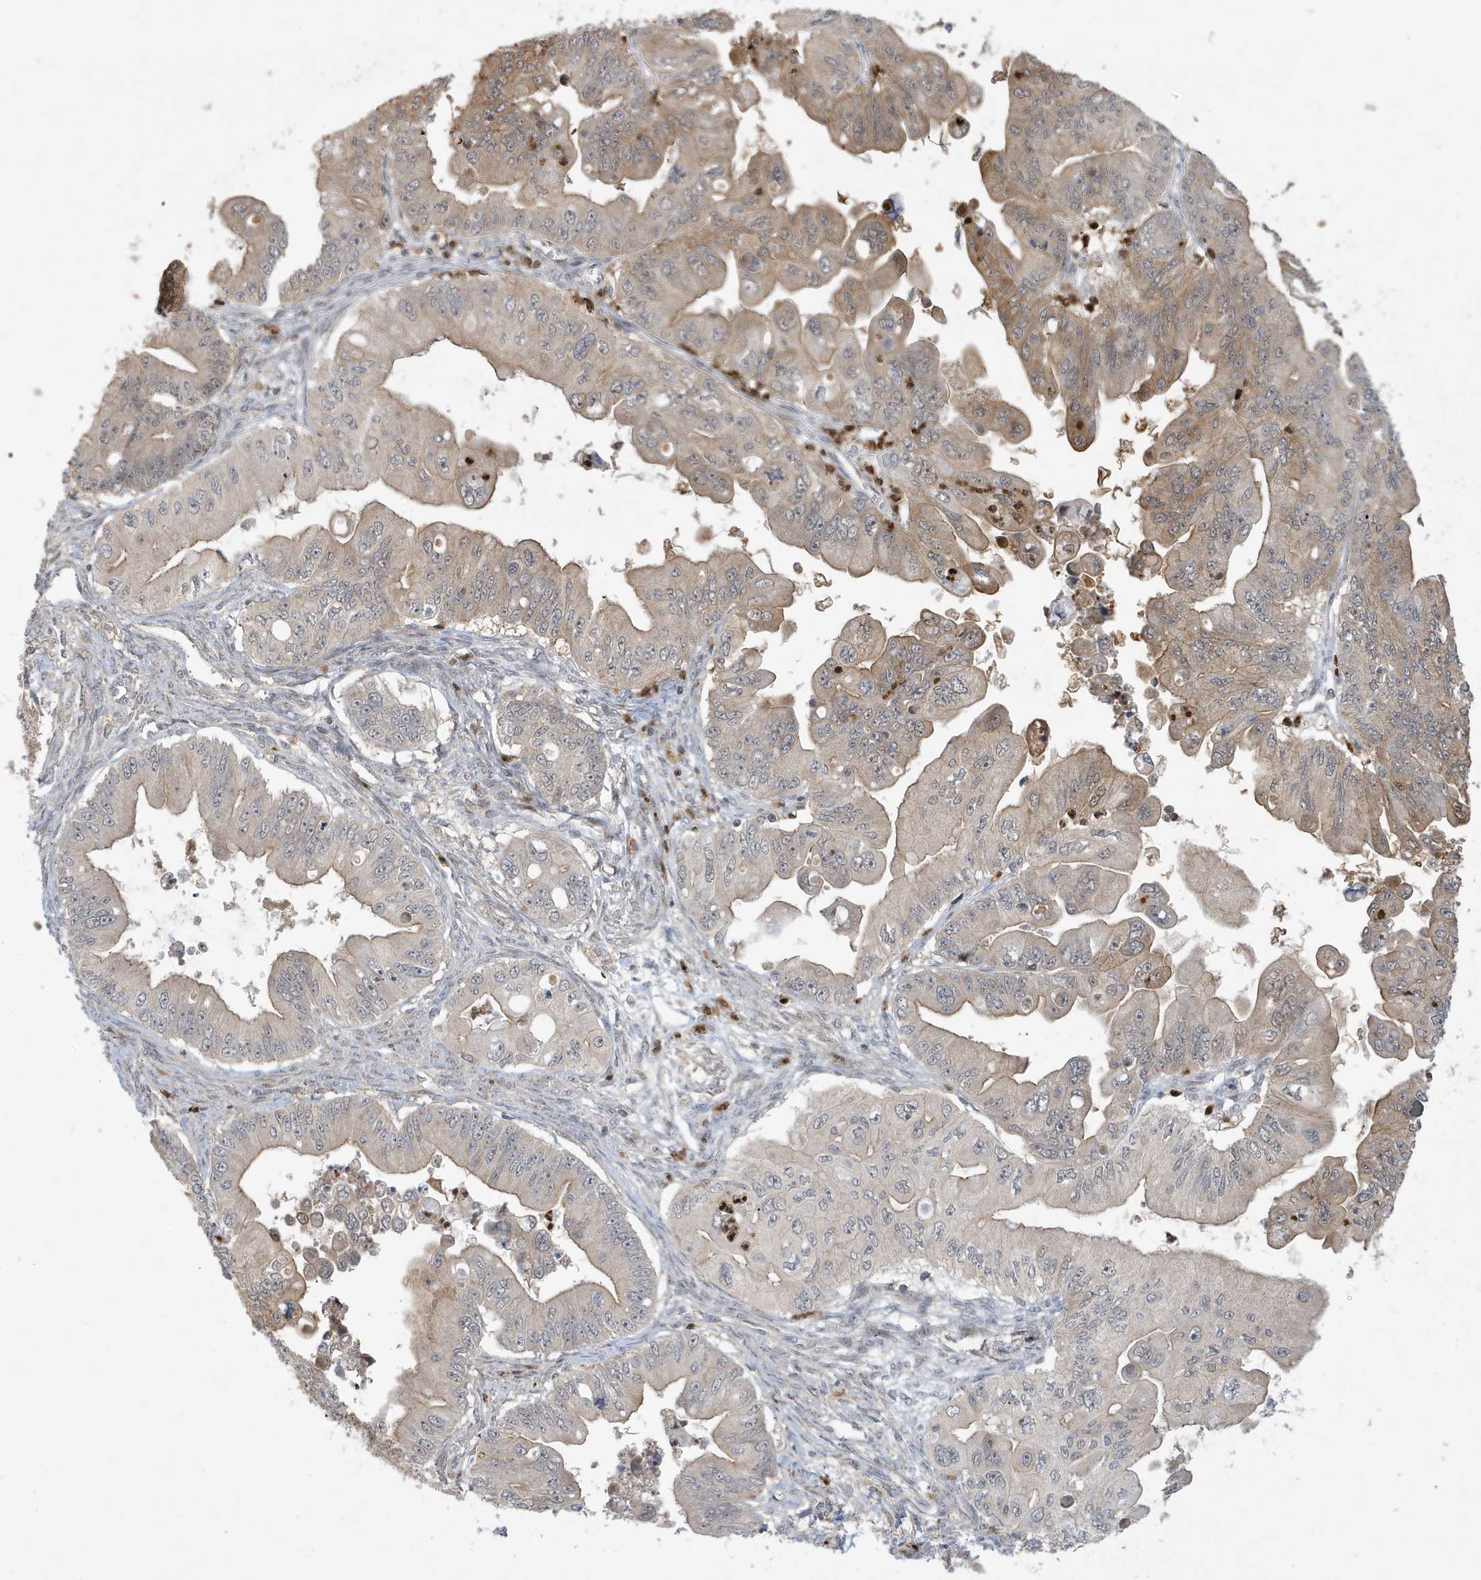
{"staining": {"intensity": "moderate", "quantity": "25%-75%", "location": "cytoplasmic/membranous,nuclear"}, "tissue": "ovarian cancer", "cell_type": "Tumor cells", "image_type": "cancer", "snomed": [{"axis": "morphology", "description": "Cystadenocarcinoma, mucinous, NOS"}, {"axis": "topography", "description": "Ovary"}], "caption": "This image reveals IHC staining of human ovarian cancer (mucinous cystadenocarcinoma), with medium moderate cytoplasmic/membranous and nuclear staining in approximately 25%-75% of tumor cells.", "gene": "PRRT3", "patient": {"sex": "female", "age": 71}}